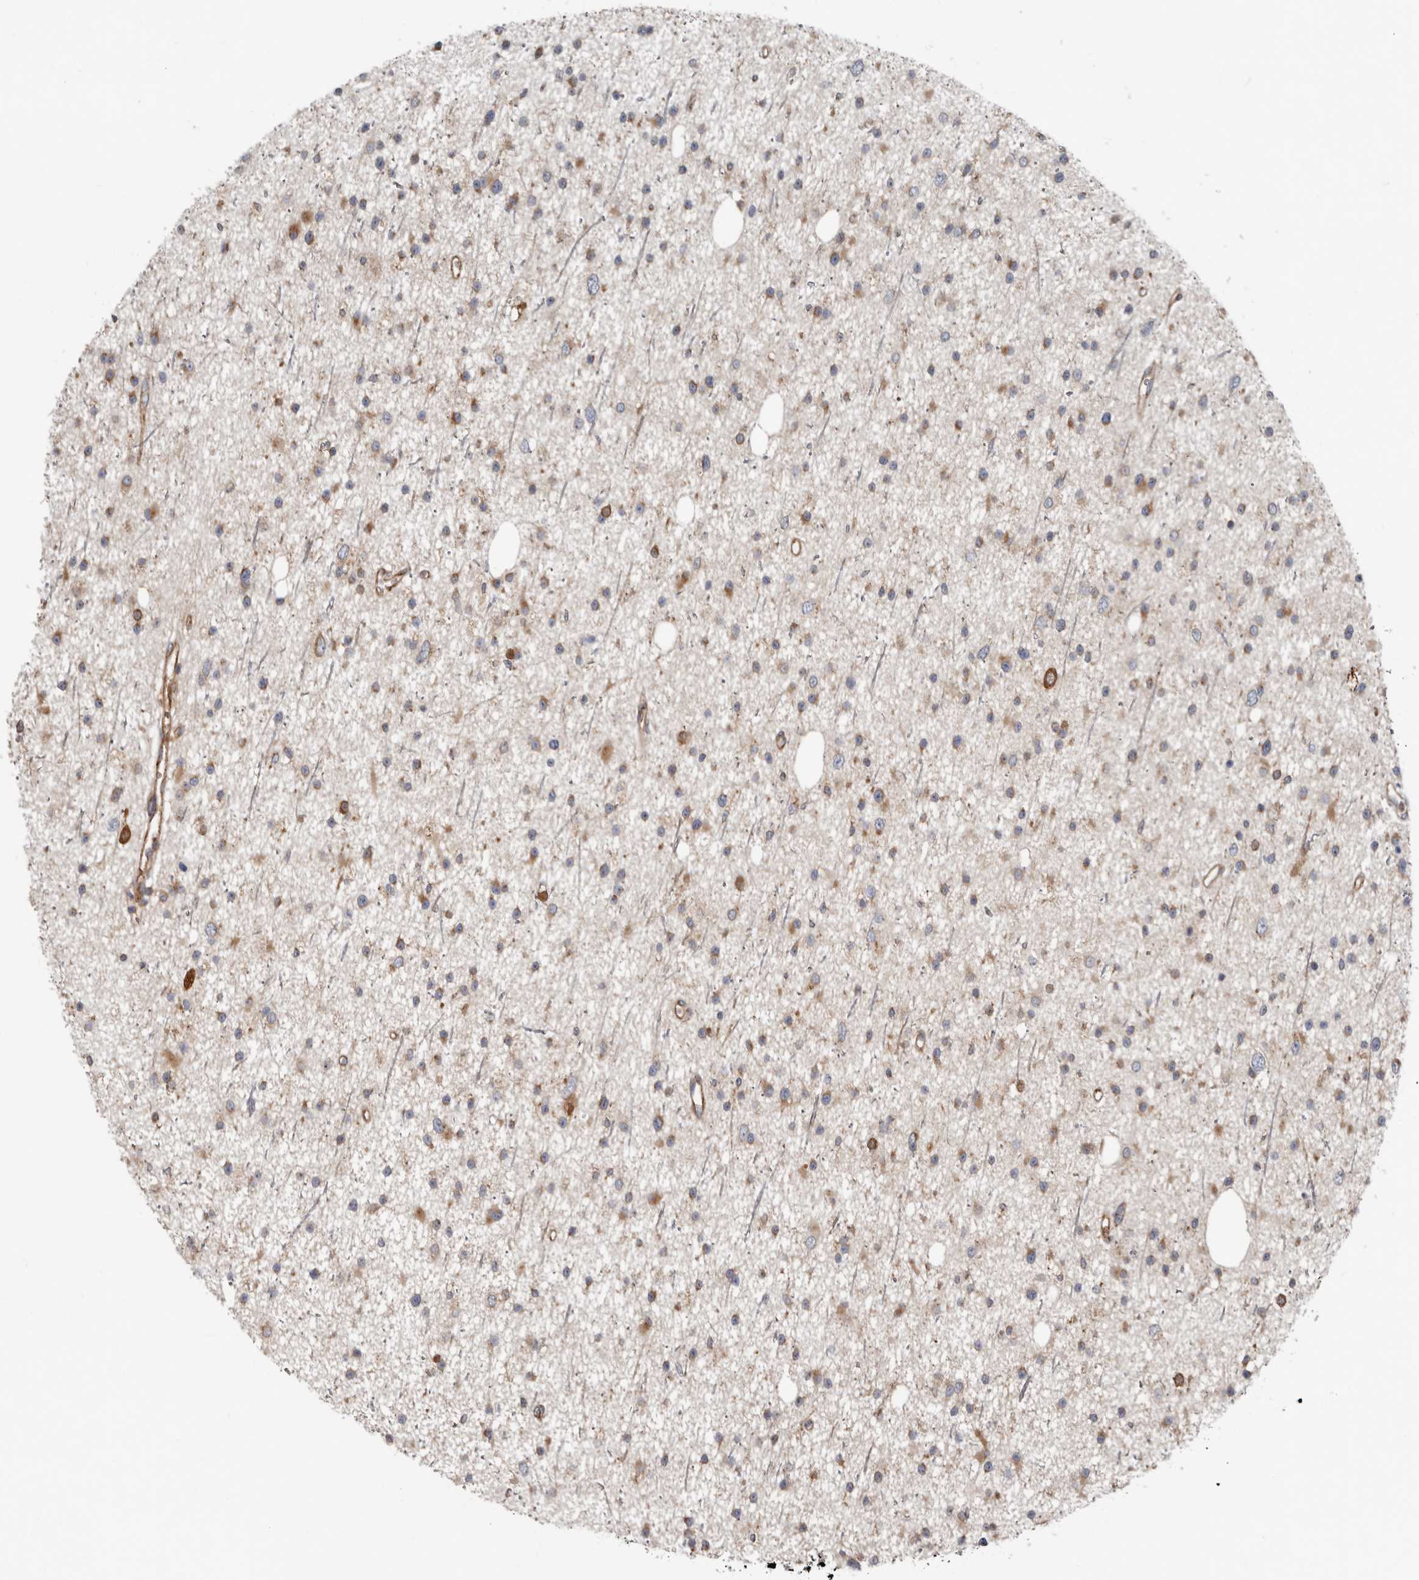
{"staining": {"intensity": "moderate", "quantity": "25%-75%", "location": "cytoplasmic/membranous"}, "tissue": "glioma", "cell_type": "Tumor cells", "image_type": "cancer", "snomed": [{"axis": "morphology", "description": "Glioma, malignant, Low grade"}, {"axis": "topography", "description": "Cerebral cortex"}], "caption": "A histopathology image of glioma stained for a protein reveals moderate cytoplasmic/membranous brown staining in tumor cells.", "gene": "LUZP1", "patient": {"sex": "female", "age": 39}}